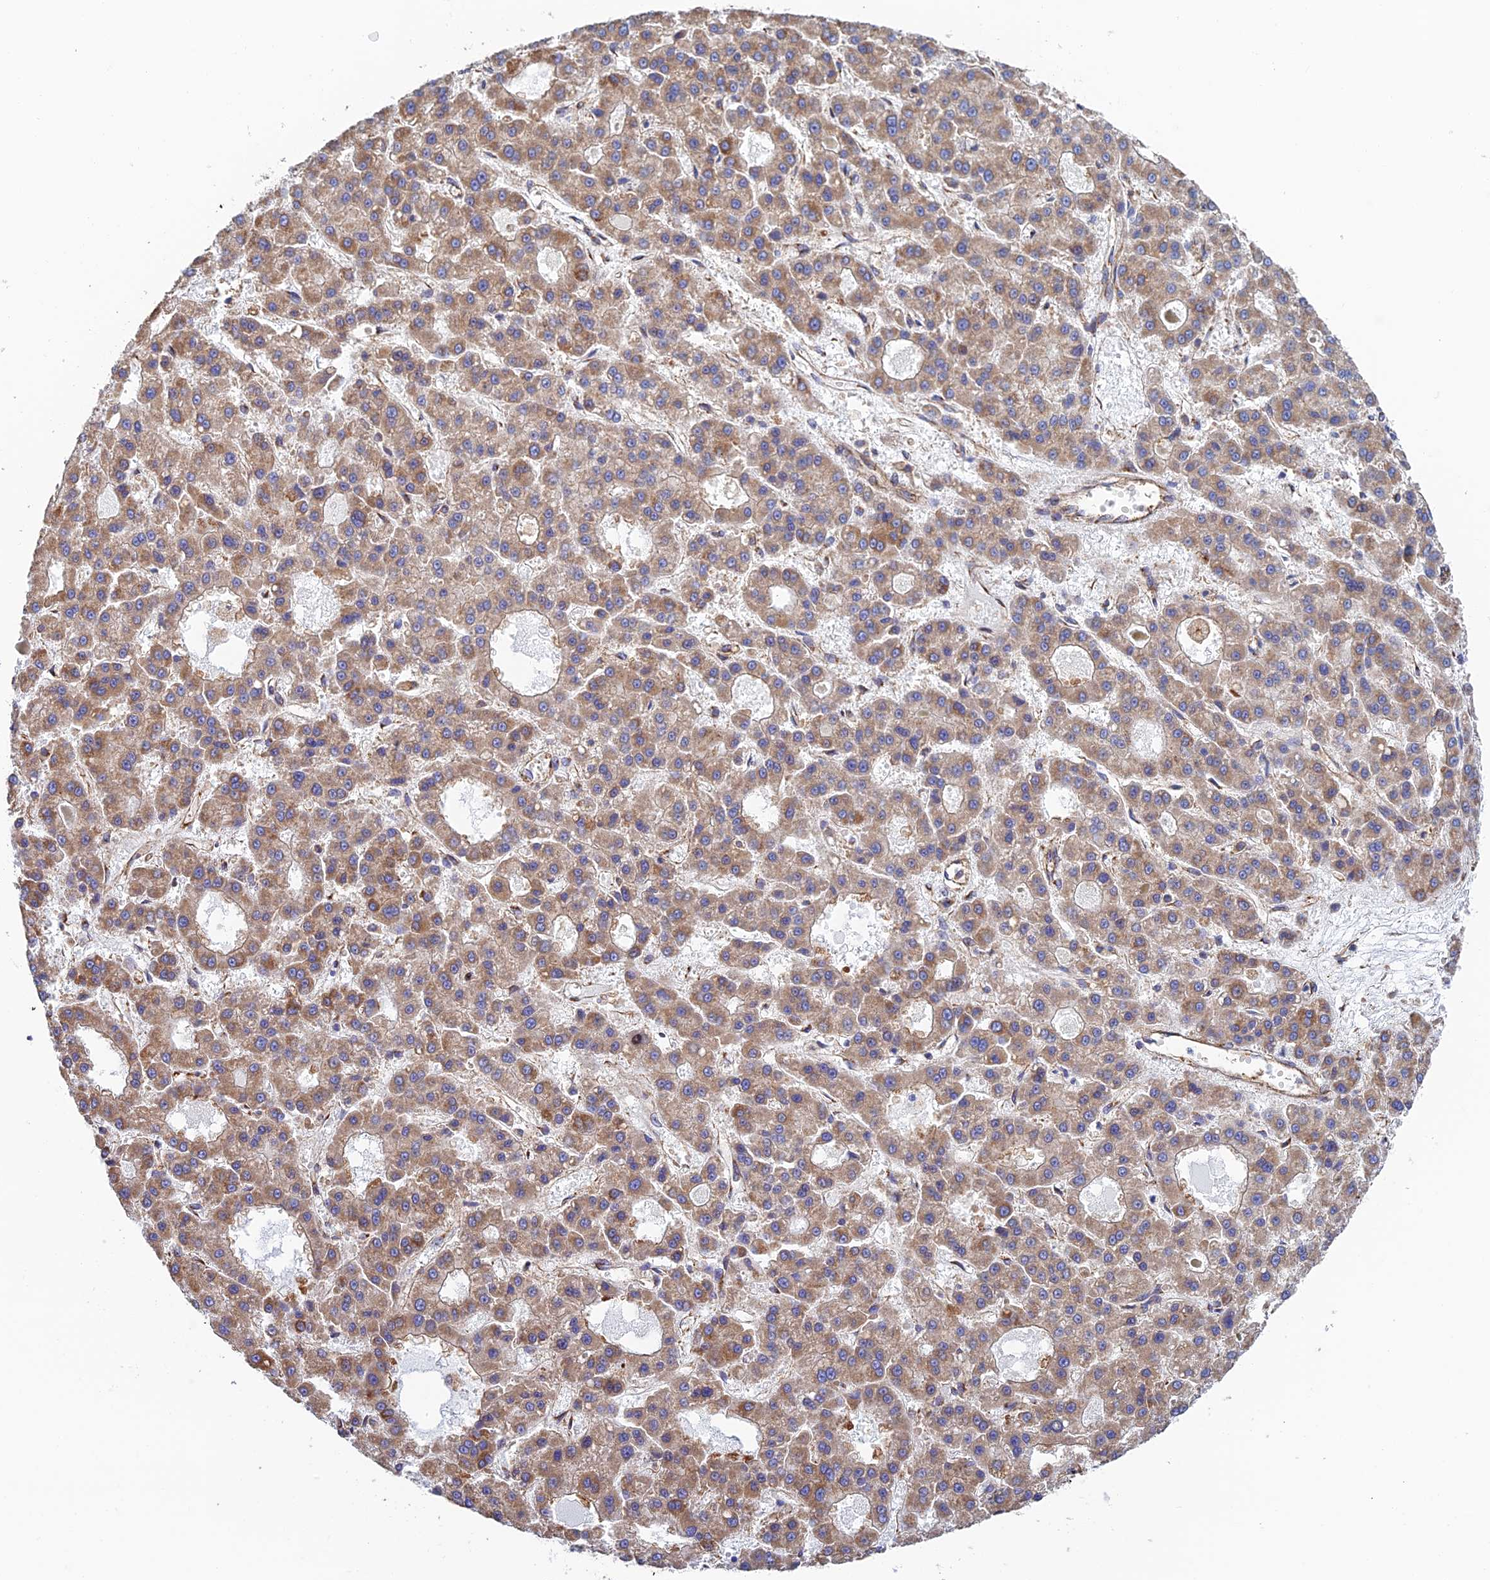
{"staining": {"intensity": "moderate", "quantity": ">75%", "location": "cytoplasmic/membranous"}, "tissue": "liver cancer", "cell_type": "Tumor cells", "image_type": "cancer", "snomed": [{"axis": "morphology", "description": "Carcinoma, Hepatocellular, NOS"}, {"axis": "topography", "description": "Liver"}], "caption": "Protein staining shows moderate cytoplasmic/membranous positivity in about >75% of tumor cells in hepatocellular carcinoma (liver).", "gene": "DCTN2", "patient": {"sex": "male", "age": 70}}